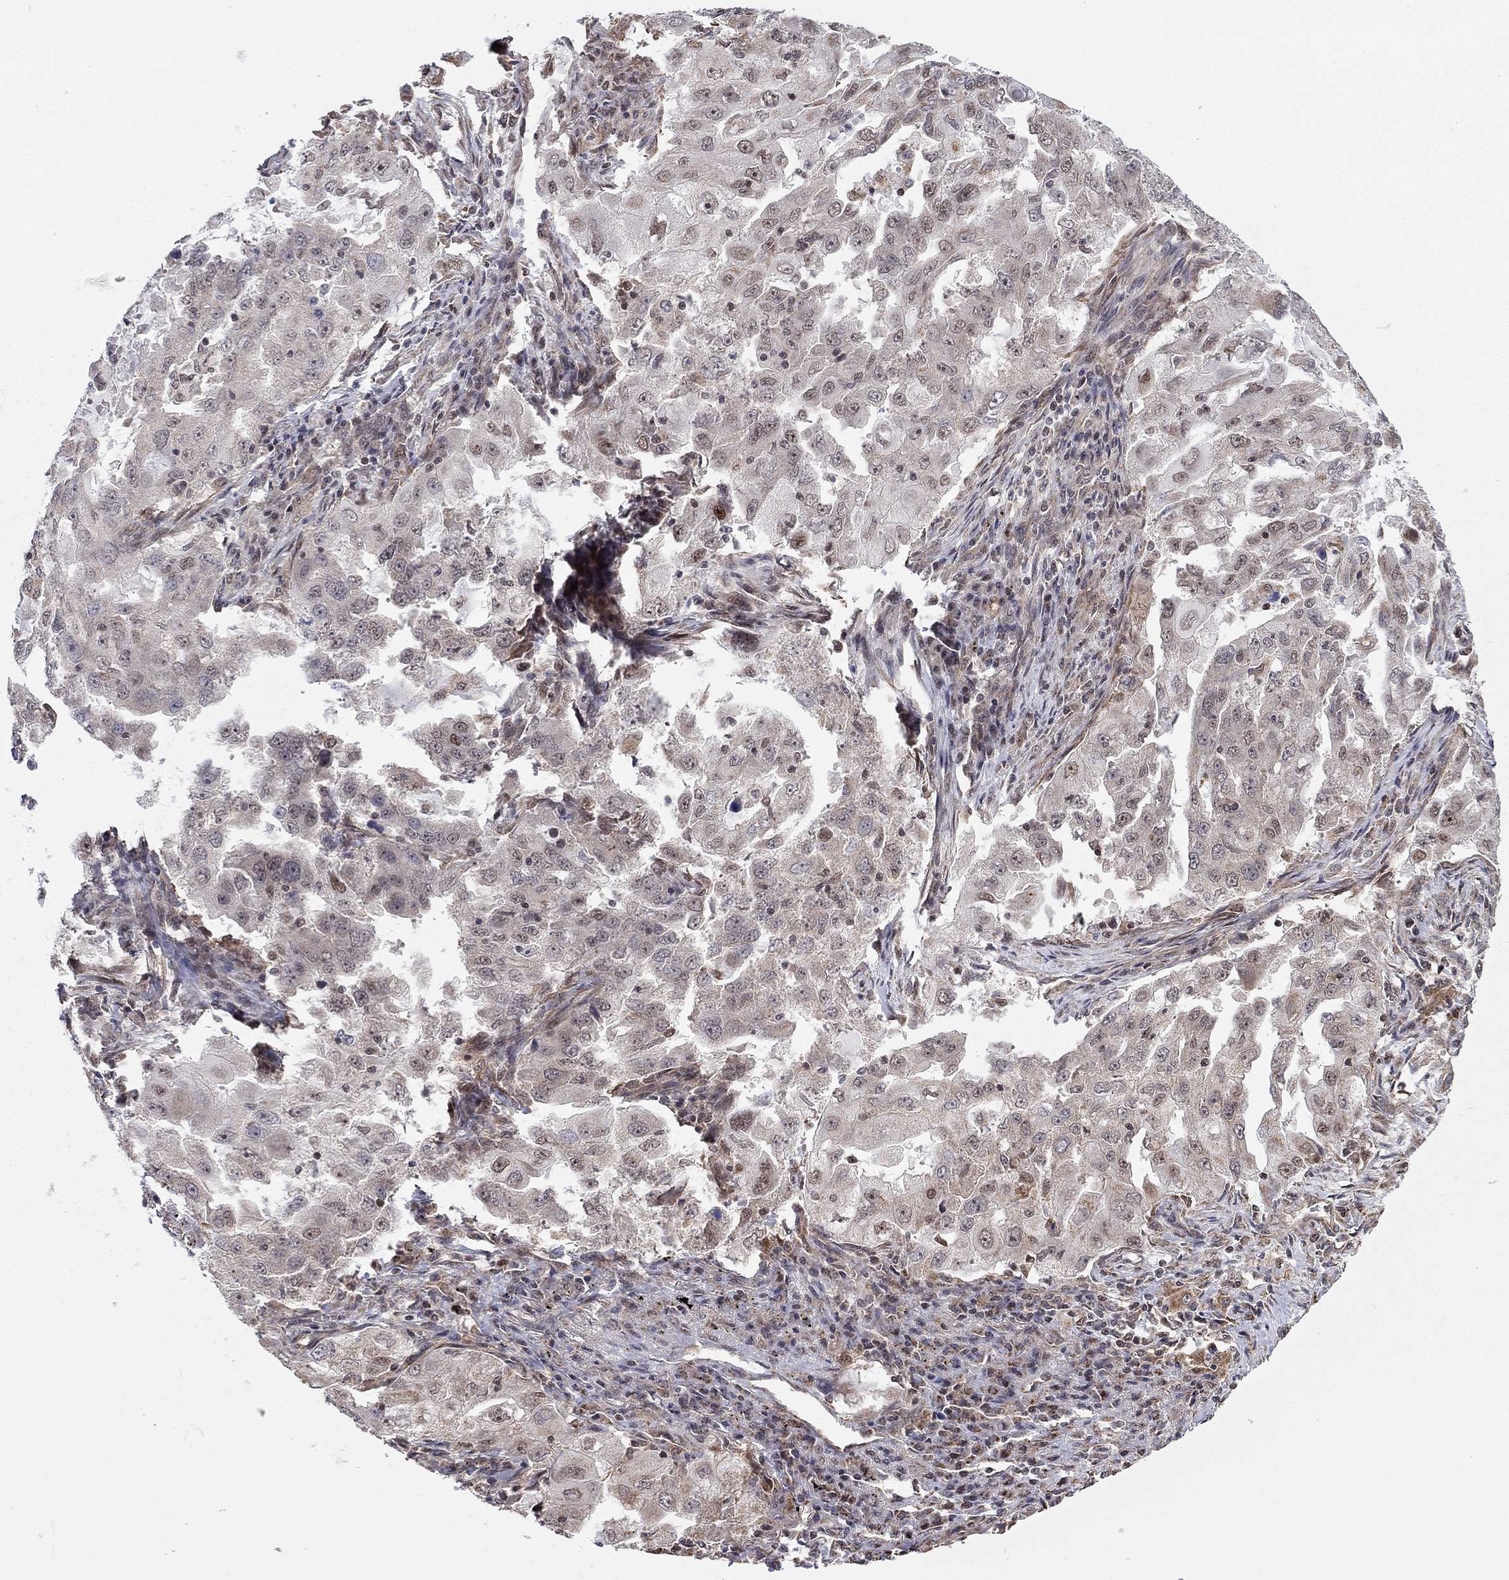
{"staining": {"intensity": "negative", "quantity": "none", "location": "none"}, "tissue": "lung cancer", "cell_type": "Tumor cells", "image_type": "cancer", "snomed": [{"axis": "morphology", "description": "Adenocarcinoma, NOS"}, {"axis": "topography", "description": "Lung"}], "caption": "Lung cancer (adenocarcinoma) stained for a protein using immunohistochemistry (IHC) demonstrates no staining tumor cells.", "gene": "TDP1", "patient": {"sex": "female", "age": 61}}